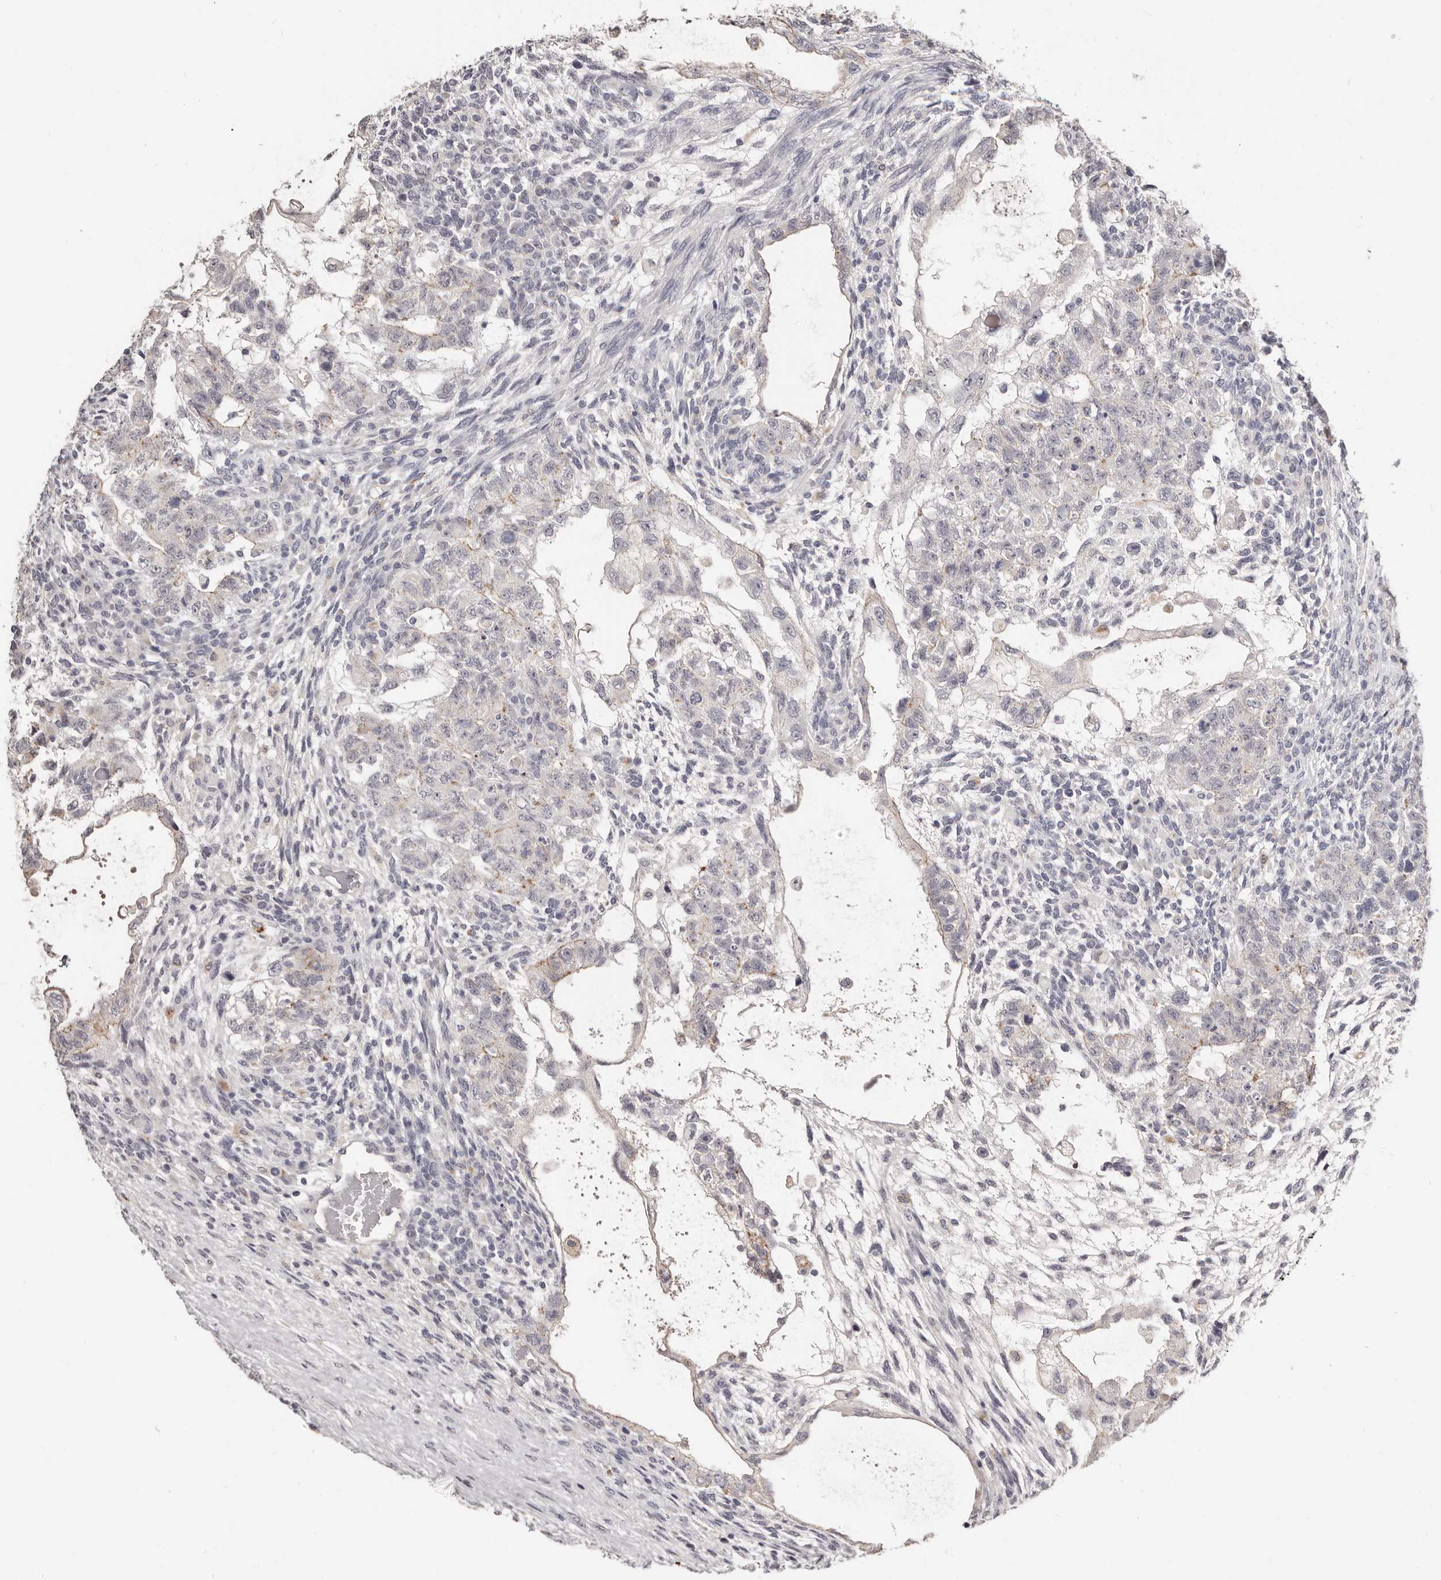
{"staining": {"intensity": "negative", "quantity": "none", "location": "none"}, "tissue": "testis cancer", "cell_type": "Tumor cells", "image_type": "cancer", "snomed": [{"axis": "morphology", "description": "Normal tissue, NOS"}, {"axis": "morphology", "description": "Carcinoma, Embryonal, NOS"}, {"axis": "topography", "description": "Testis"}], "caption": "Immunohistochemistry (IHC) image of human testis cancer stained for a protein (brown), which displays no expression in tumor cells.", "gene": "PCDHB6", "patient": {"sex": "male", "age": 36}}